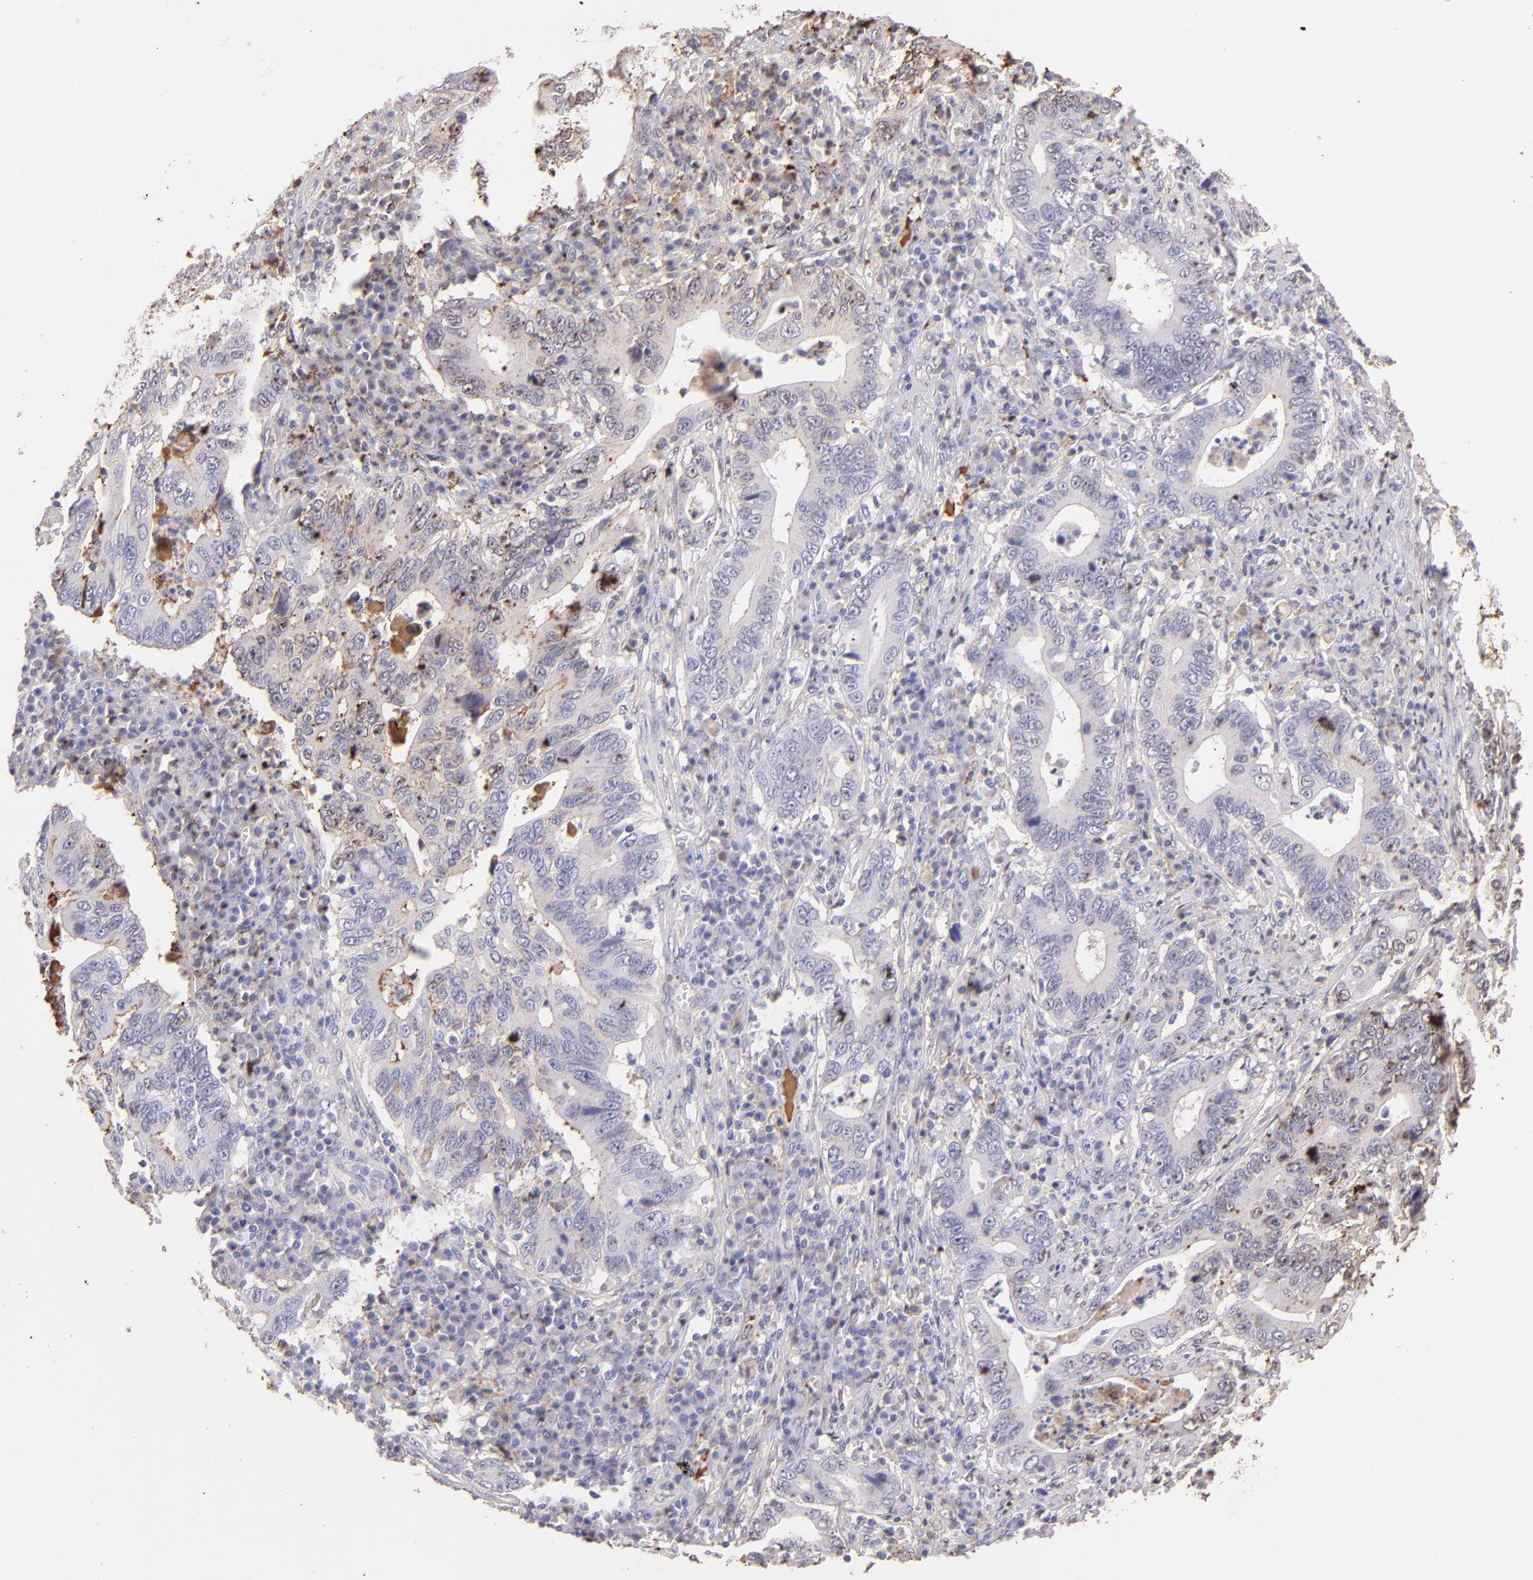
{"staining": {"intensity": "negative", "quantity": "none", "location": "none"}, "tissue": "stomach cancer", "cell_type": "Tumor cells", "image_type": "cancer", "snomed": [{"axis": "morphology", "description": "Adenocarcinoma, NOS"}, {"axis": "topography", "description": "Stomach, upper"}], "caption": "IHC micrograph of neoplastic tissue: human stomach cancer (adenocarcinoma) stained with DAB demonstrates no significant protein expression in tumor cells.", "gene": "FGB", "patient": {"sex": "male", "age": 63}}